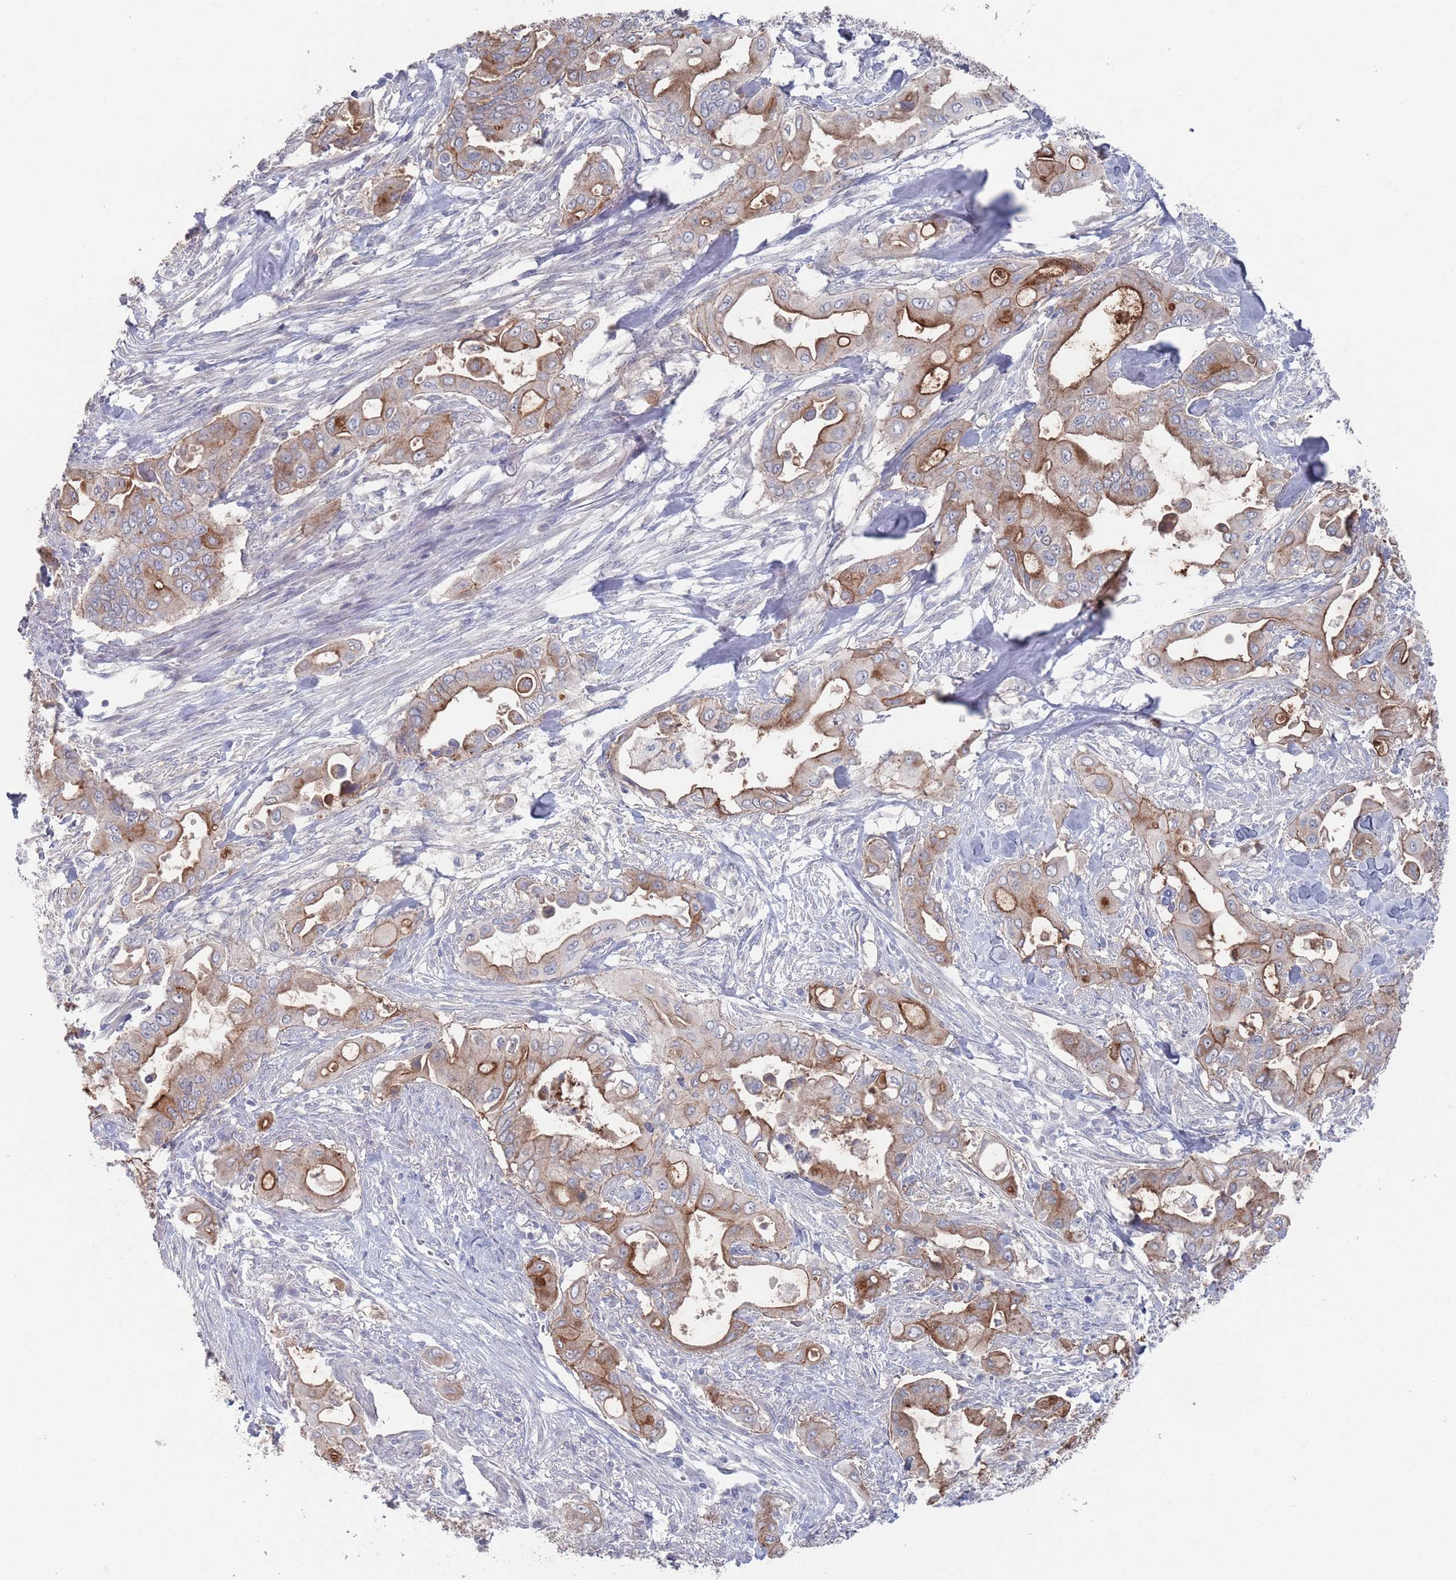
{"staining": {"intensity": "moderate", "quantity": ">75%", "location": "cytoplasmic/membranous"}, "tissue": "pancreatic cancer", "cell_type": "Tumor cells", "image_type": "cancer", "snomed": [{"axis": "morphology", "description": "Adenocarcinoma, NOS"}, {"axis": "topography", "description": "Pancreas"}], "caption": "This histopathology image reveals immunohistochemistry (IHC) staining of human pancreatic cancer, with medium moderate cytoplasmic/membranous positivity in about >75% of tumor cells.", "gene": "PROM2", "patient": {"sex": "male", "age": 57}}